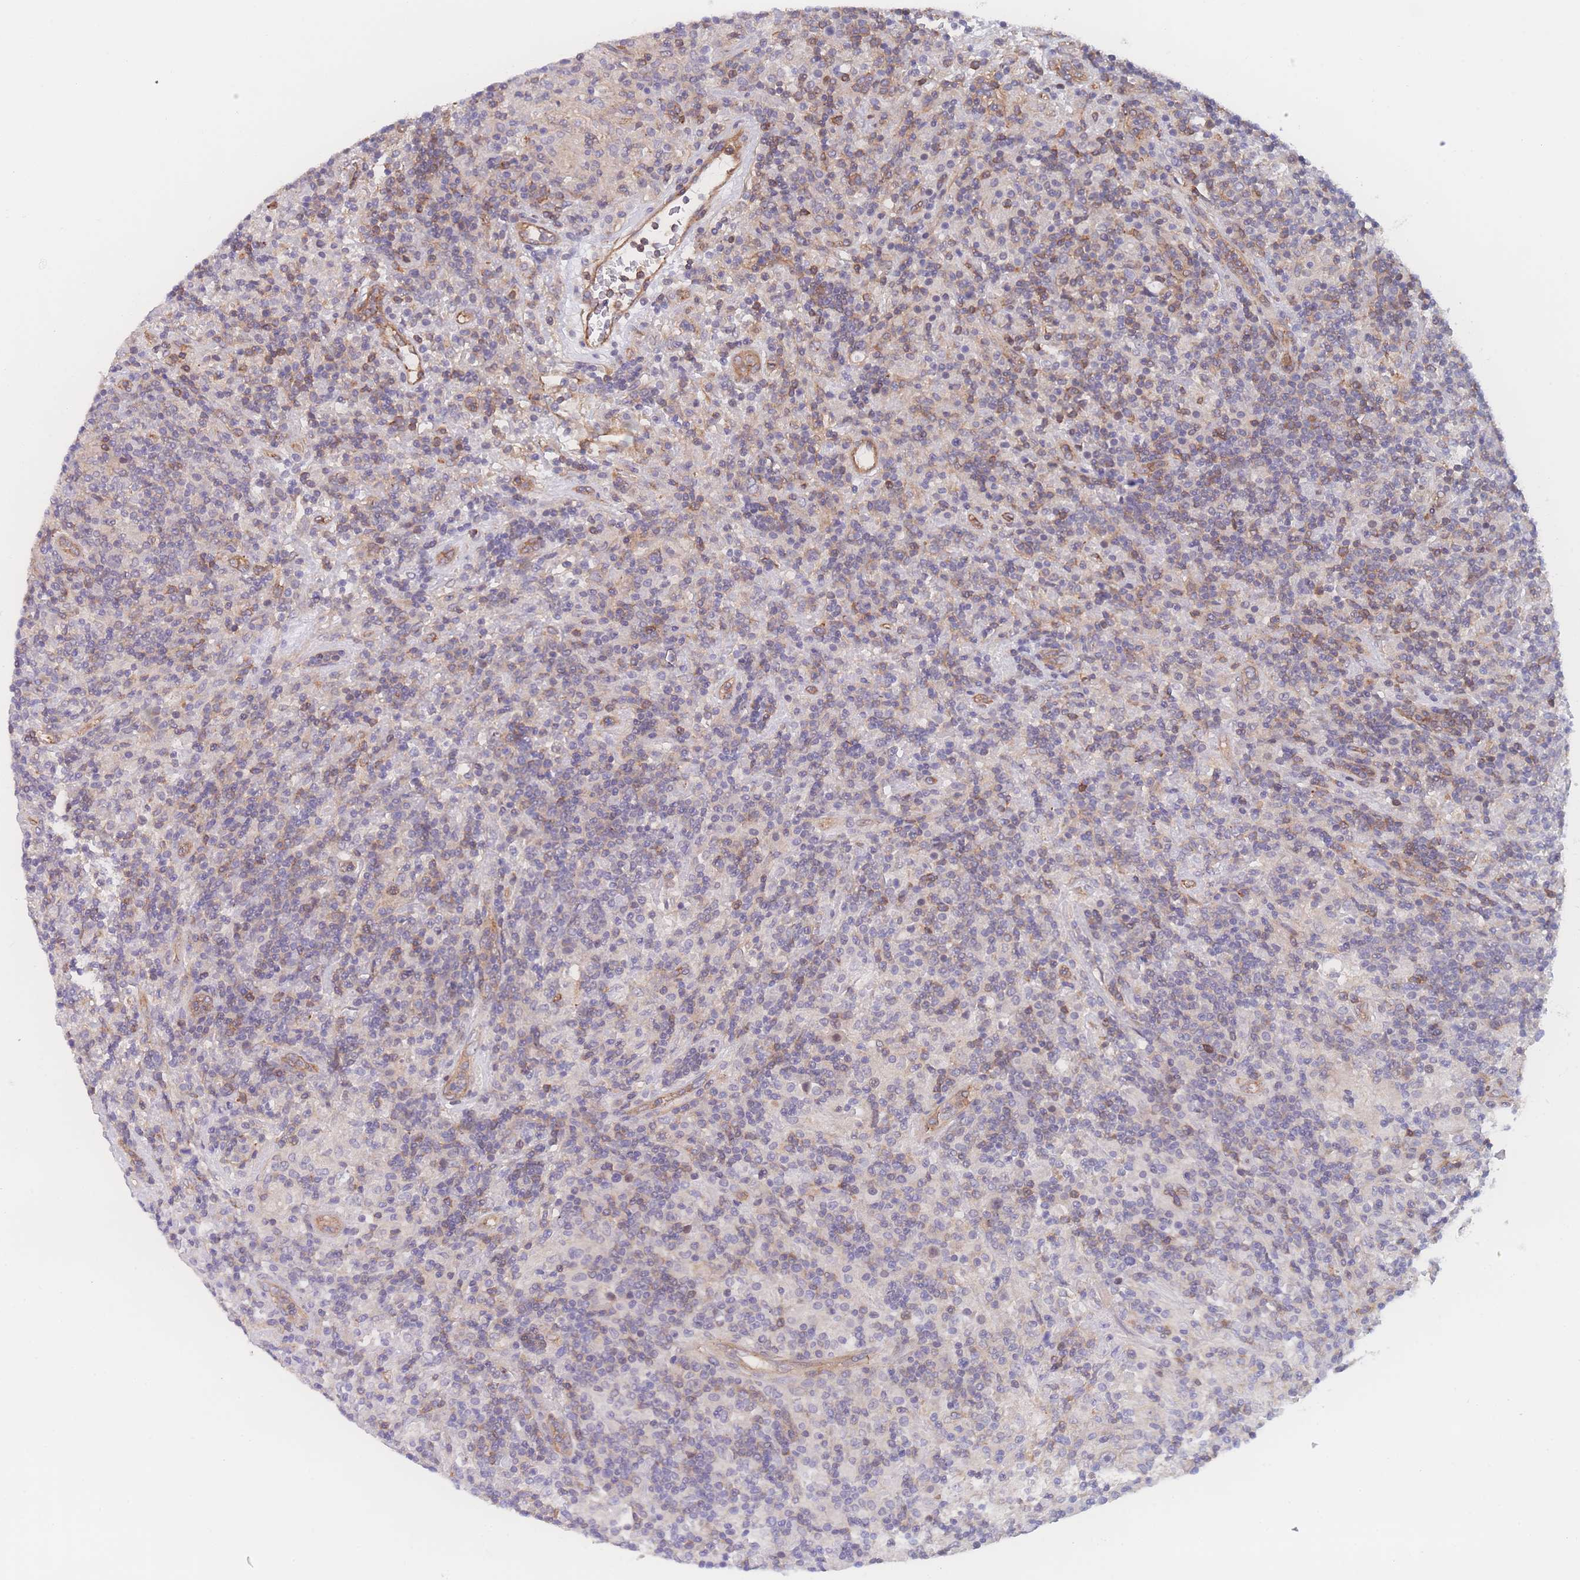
{"staining": {"intensity": "negative", "quantity": "none", "location": "none"}, "tissue": "lymphoma", "cell_type": "Tumor cells", "image_type": "cancer", "snomed": [{"axis": "morphology", "description": "Hodgkin's disease, NOS"}, {"axis": "topography", "description": "Lymph node"}], "caption": "Hodgkin's disease was stained to show a protein in brown. There is no significant positivity in tumor cells. The staining was performed using DAB to visualize the protein expression in brown, while the nuclei were stained in blue with hematoxylin (Magnification: 20x).", "gene": "CFAP97", "patient": {"sex": "male", "age": 70}}